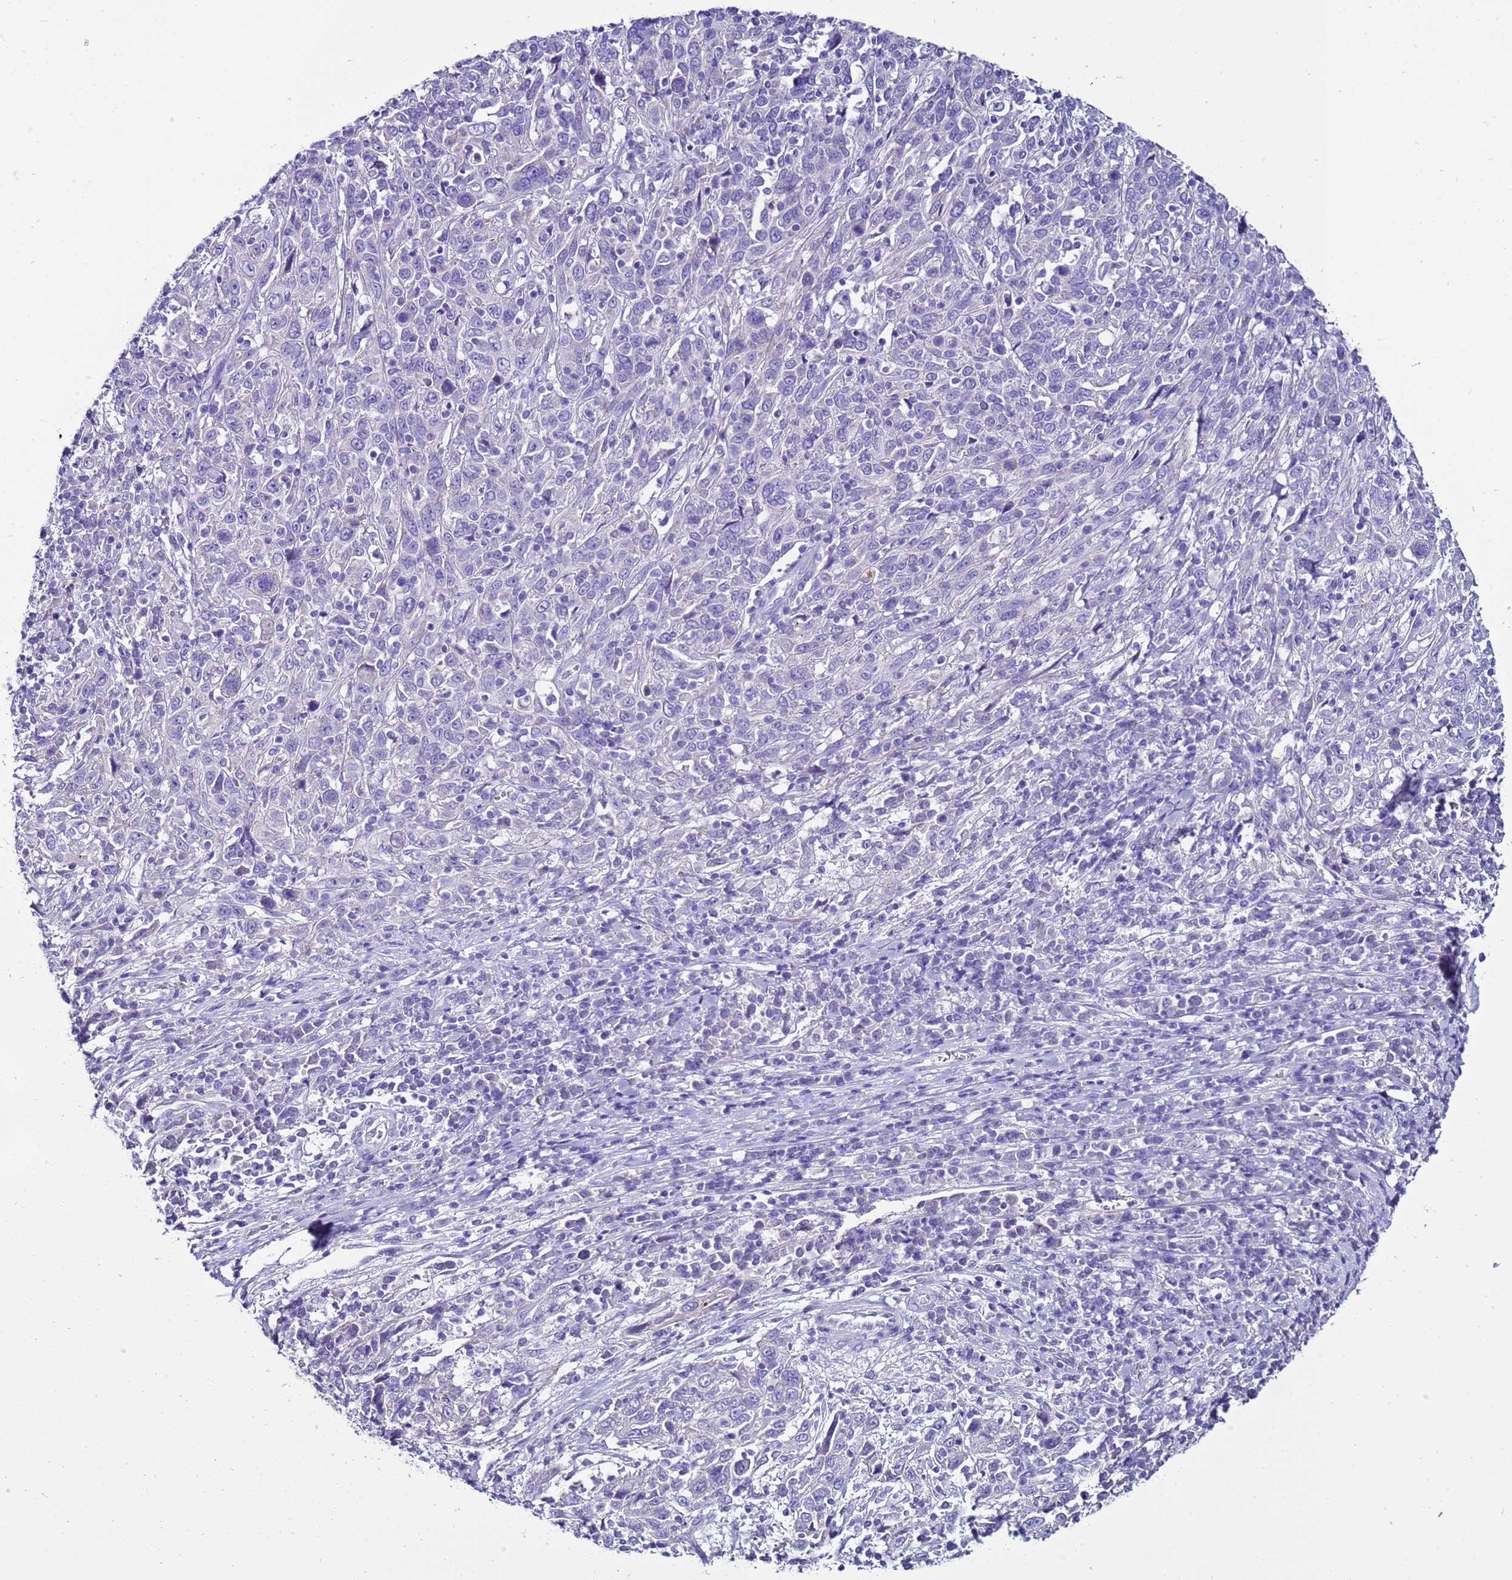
{"staining": {"intensity": "negative", "quantity": "none", "location": "none"}, "tissue": "cervical cancer", "cell_type": "Tumor cells", "image_type": "cancer", "snomed": [{"axis": "morphology", "description": "Squamous cell carcinoma, NOS"}, {"axis": "topography", "description": "Cervix"}], "caption": "High power microscopy photomicrograph of an immunohistochemistry (IHC) photomicrograph of cervical cancer (squamous cell carcinoma), revealing no significant positivity in tumor cells. (IHC, brightfield microscopy, high magnification).", "gene": "BEST2", "patient": {"sex": "female", "age": 46}}